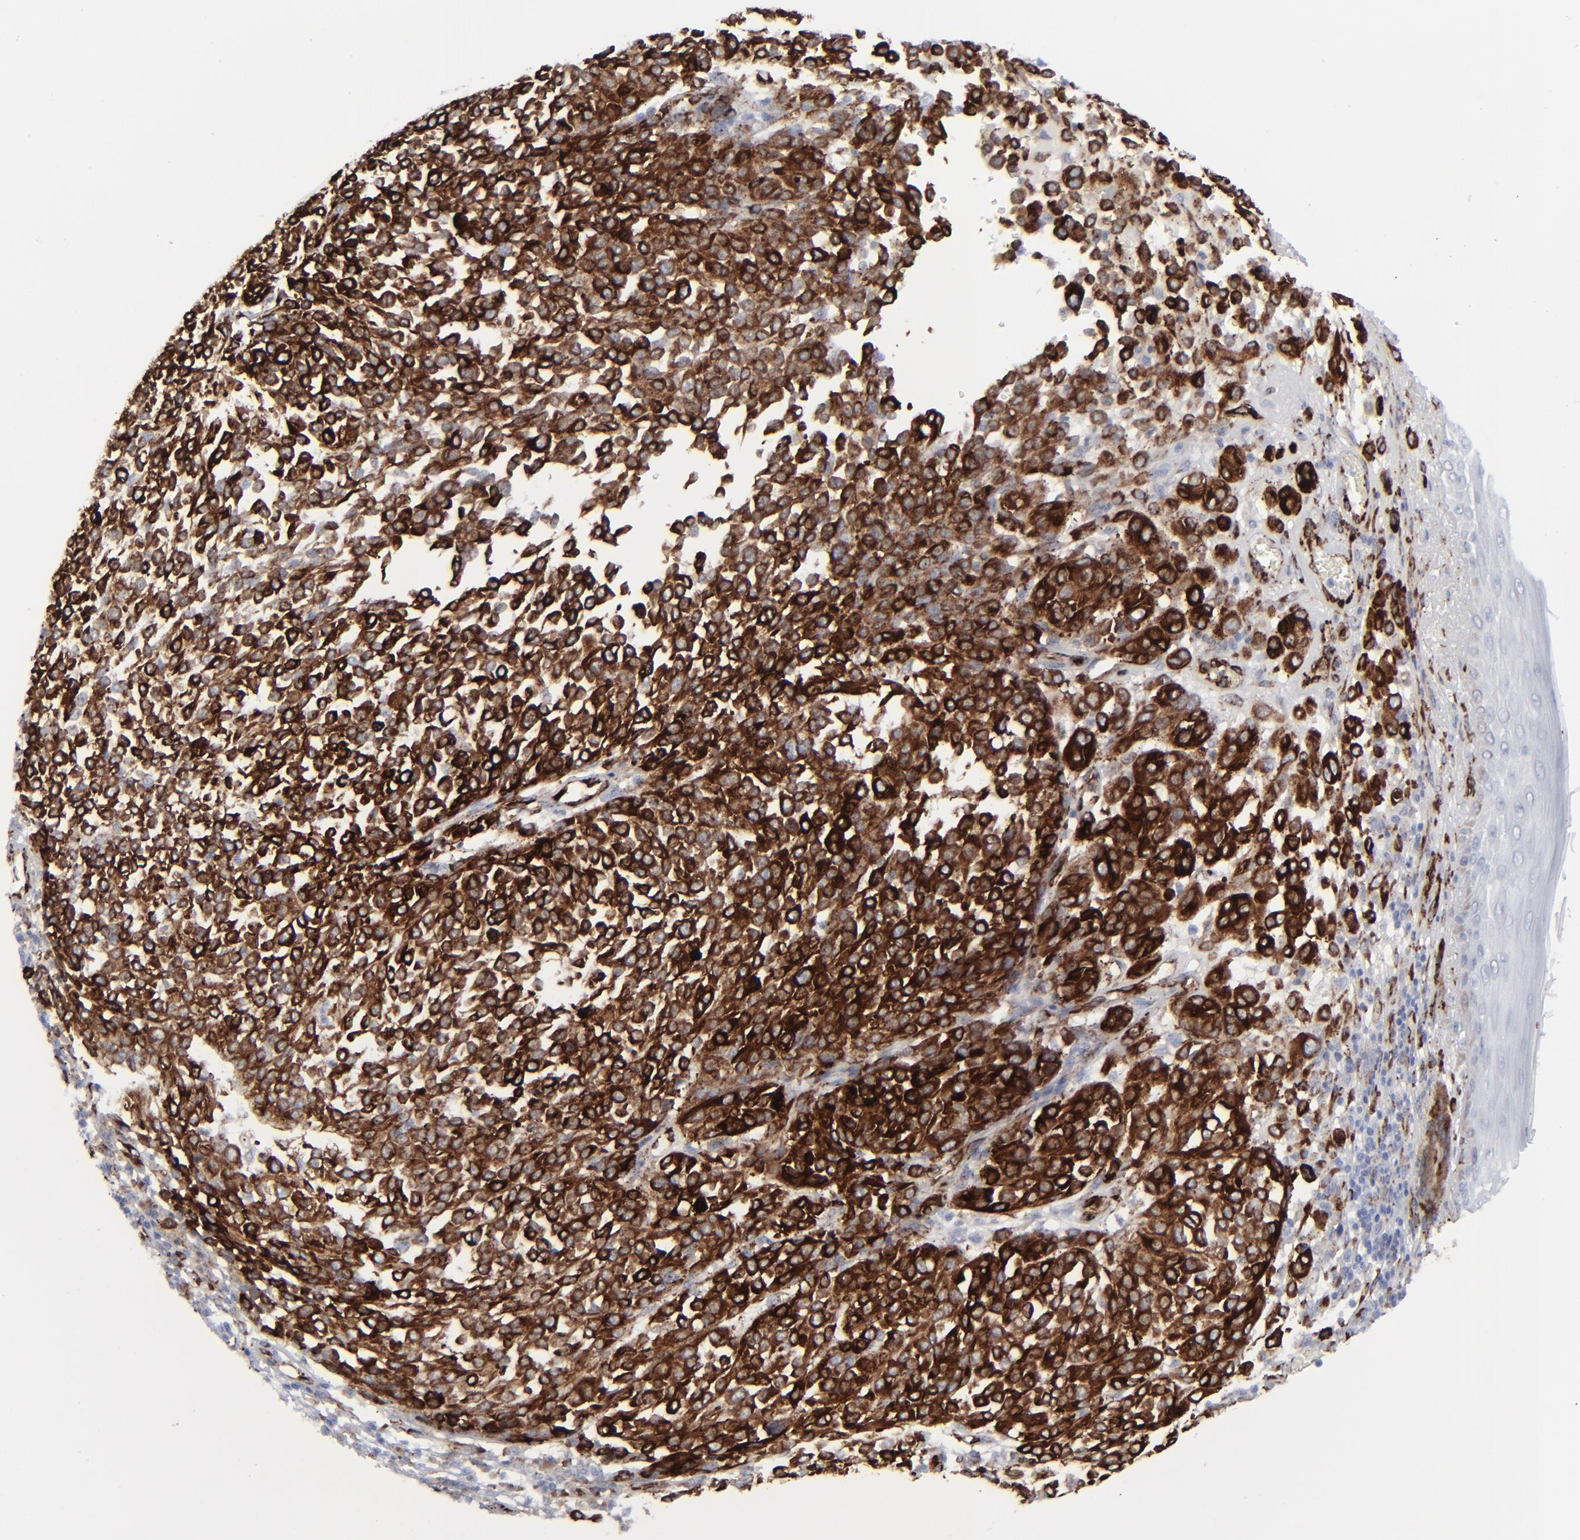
{"staining": {"intensity": "strong", "quantity": ">75%", "location": "cytoplasmic/membranous"}, "tissue": "melanoma", "cell_type": "Tumor cells", "image_type": "cancer", "snomed": [{"axis": "morphology", "description": "Malignant melanoma, NOS"}, {"axis": "topography", "description": "Skin"}], "caption": "Brown immunohistochemical staining in human malignant melanoma exhibits strong cytoplasmic/membranous staining in approximately >75% of tumor cells.", "gene": "SPARC", "patient": {"sex": "female", "age": 49}}